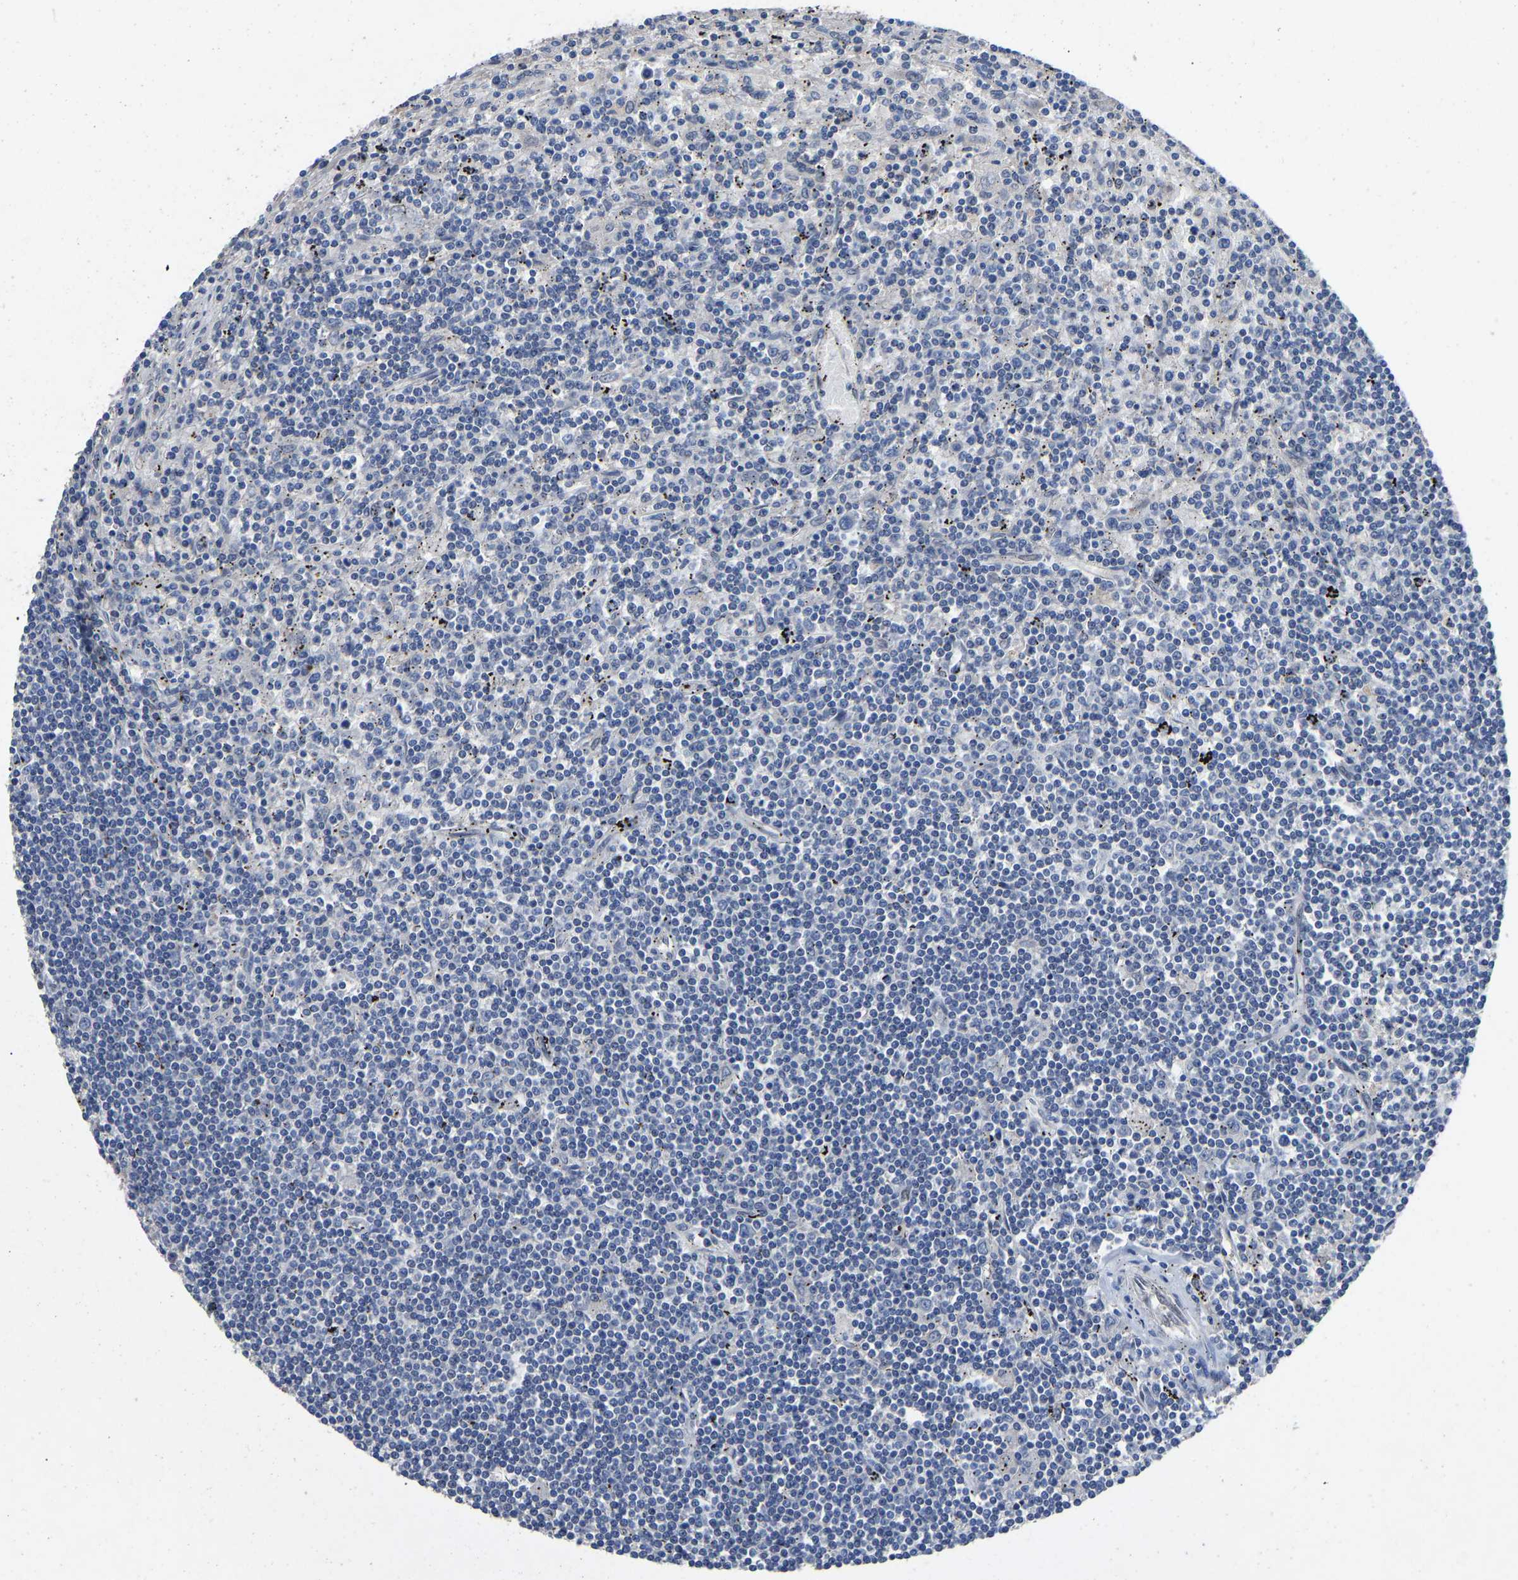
{"staining": {"intensity": "negative", "quantity": "none", "location": "none"}, "tissue": "lymphoma", "cell_type": "Tumor cells", "image_type": "cancer", "snomed": [{"axis": "morphology", "description": "Malignant lymphoma, non-Hodgkin's type, Low grade"}, {"axis": "topography", "description": "Spleen"}], "caption": "High magnification brightfield microscopy of lymphoma stained with DAB (3,3'-diaminobenzidine) (brown) and counterstained with hematoxylin (blue): tumor cells show no significant positivity.", "gene": "QKI", "patient": {"sex": "male", "age": 76}}